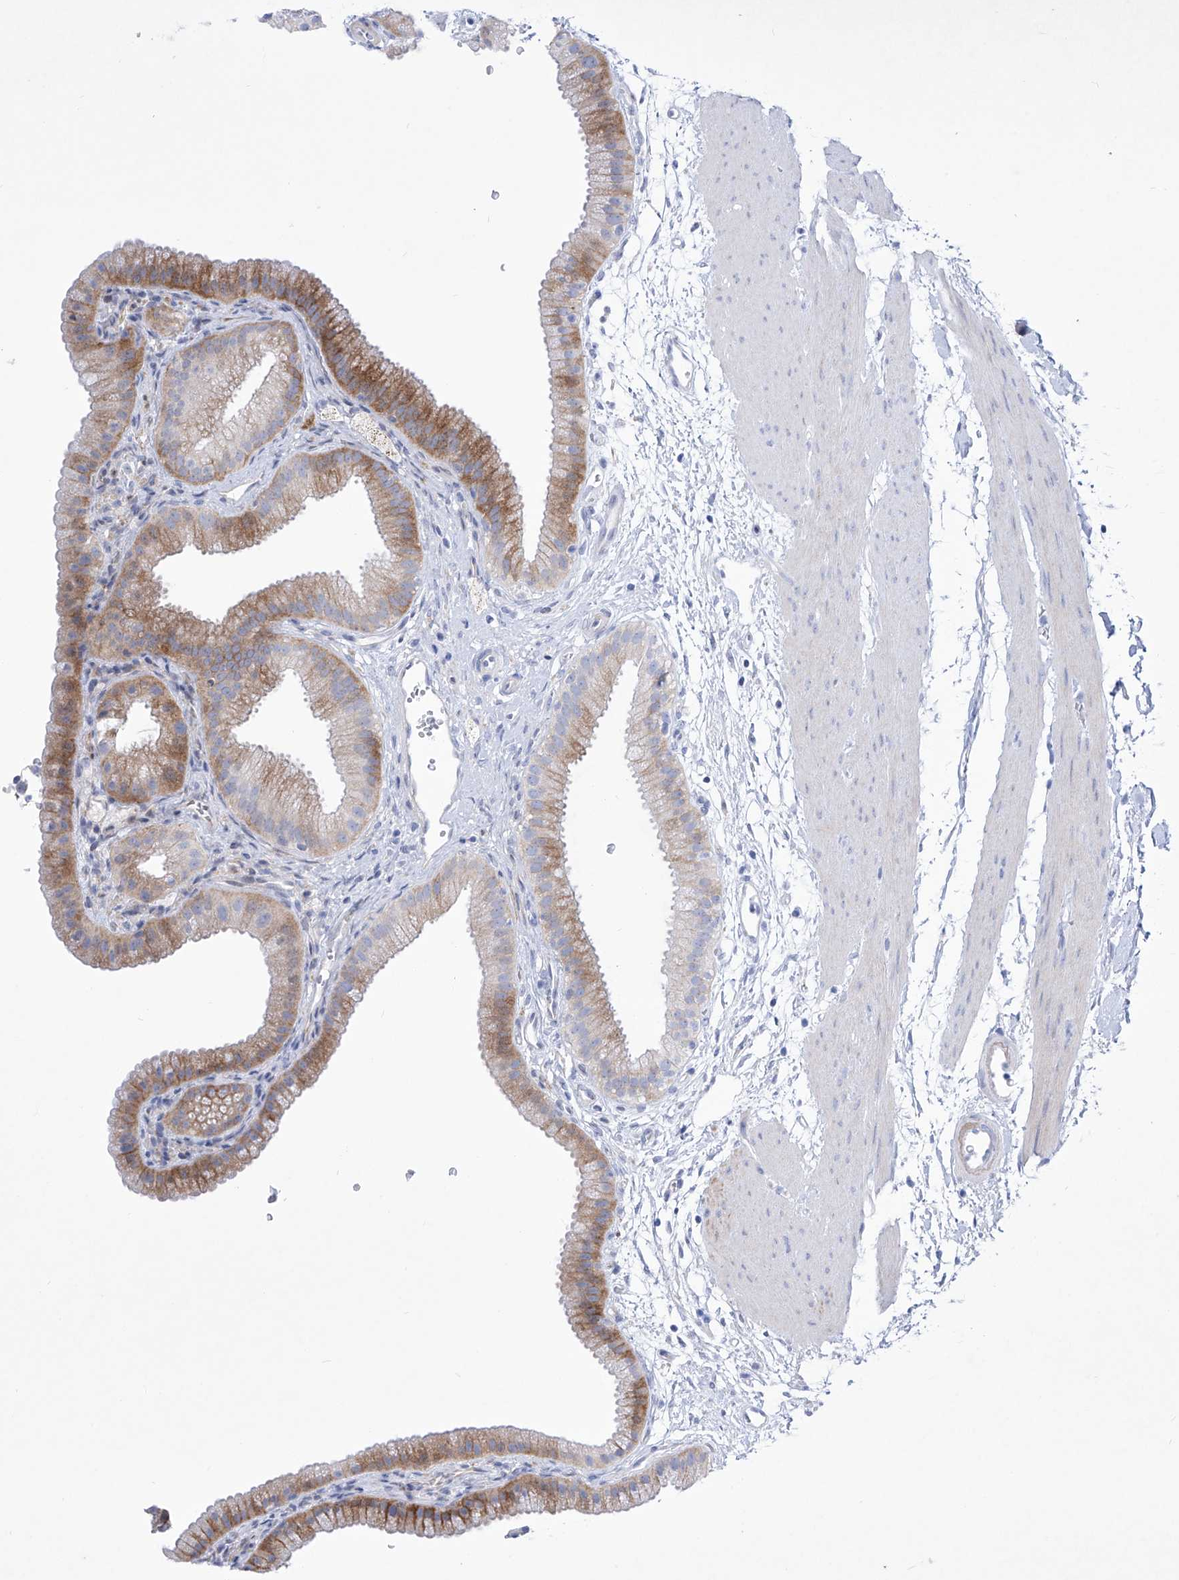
{"staining": {"intensity": "moderate", "quantity": ">75%", "location": "cytoplasmic/membranous"}, "tissue": "gallbladder", "cell_type": "Glandular cells", "image_type": "normal", "snomed": [{"axis": "morphology", "description": "Normal tissue, NOS"}, {"axis": "topography", "description": "Gallbladder"}], "caption": "Protein staining demonstrates moderate cytoplasmic/membranous staining in about >75% of glandular cells in benign gallbladder.", "gene": "C1orf87", "patient": {"sex": "female", "age": 64}}